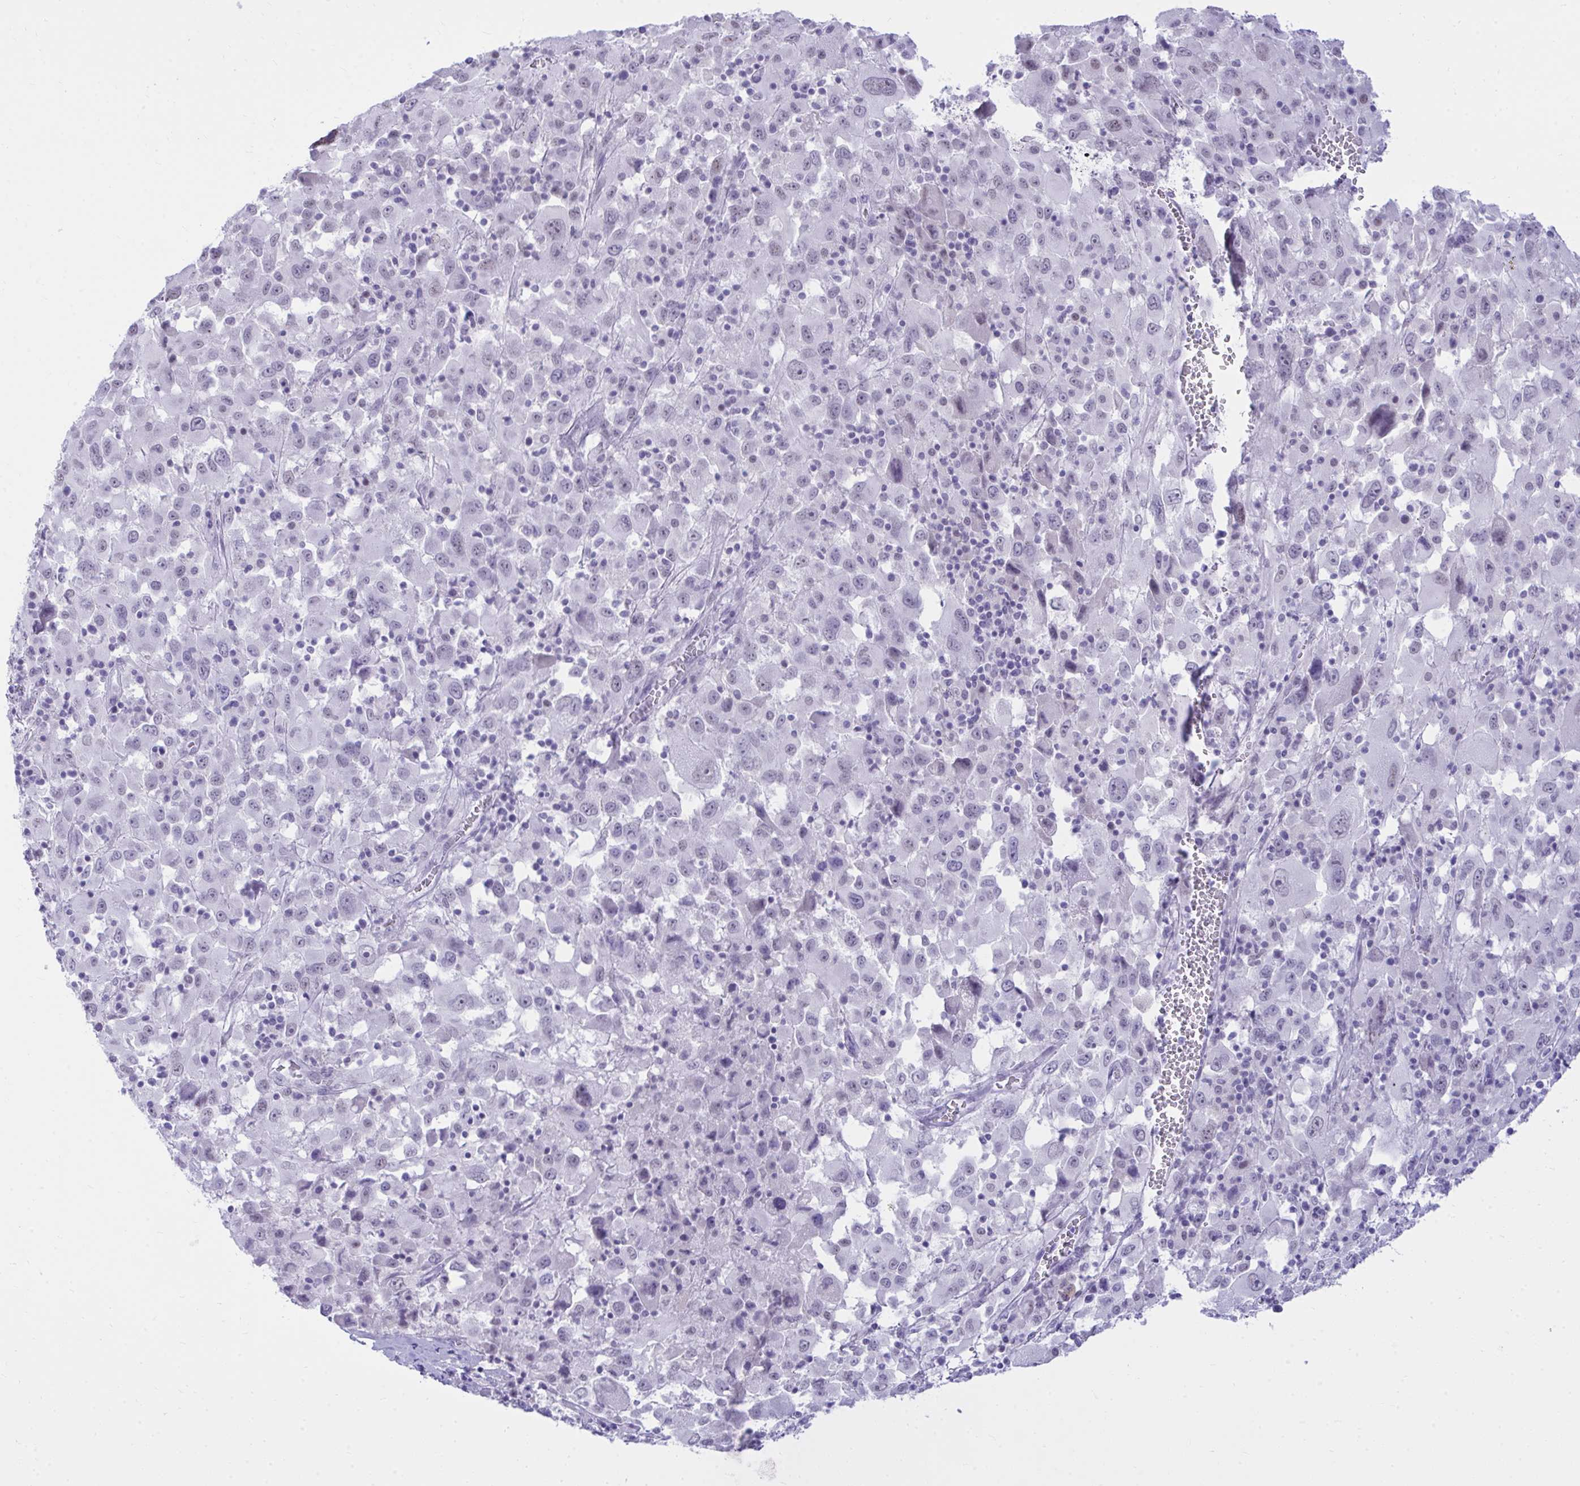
{"staining": {"intensity": "negative", "quantity": "none", "location": "none"}, "tissue": "melanoma", "cell_type": "Tumor cells", "image_type": "cancer", "snomed": [{"axis": "morphology", "description": "Malignant melanoma, Metastatic site"}, {"axis": "topography", "description": "Soft tissue"}], "caption": "A micrograph of malignant melanoma (metastatic site) stained for a protein reveals no brown staining in tumor cells.", "gene": "OR5F1", "patient": {"sex": "male", "age": 50}}